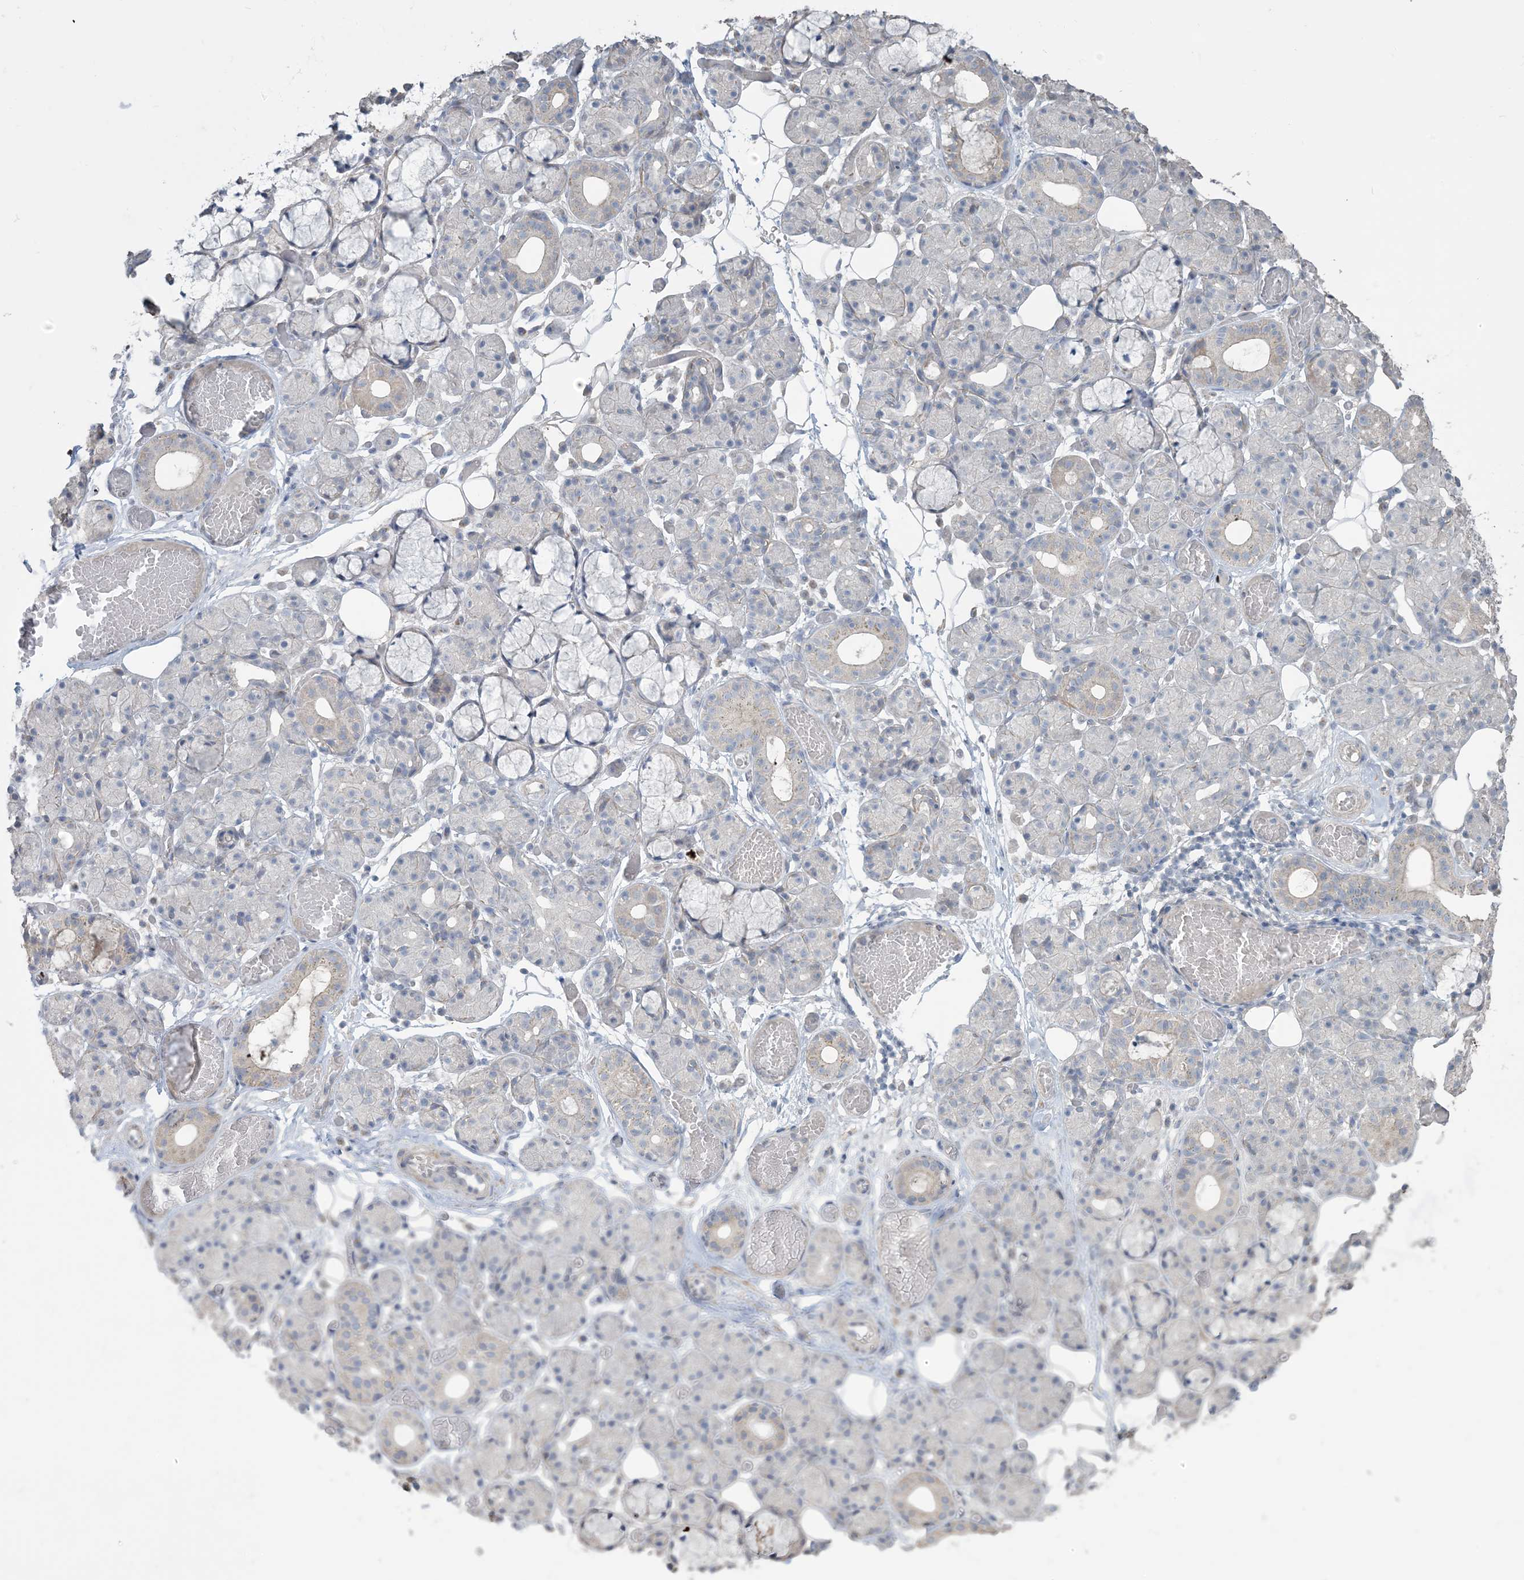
{"staining": {"intensity": "negative", "quantity": "none", "location": "none"}, "tissue": "salivary gland", "cell_type": "Glandular cells", "image_type": "normal", "snomed": [{"axis": "morphology", "description": "Normal tissue, NOS"}, {"axis": "topography", "description": "Salivary gland"}], "caption": "DAB immunohistochemical staining of normal human salivary gland displays no significant staining in glandular cells.", "gene": "NPHS2", "patient": {"sex": "male", "age": 63}}